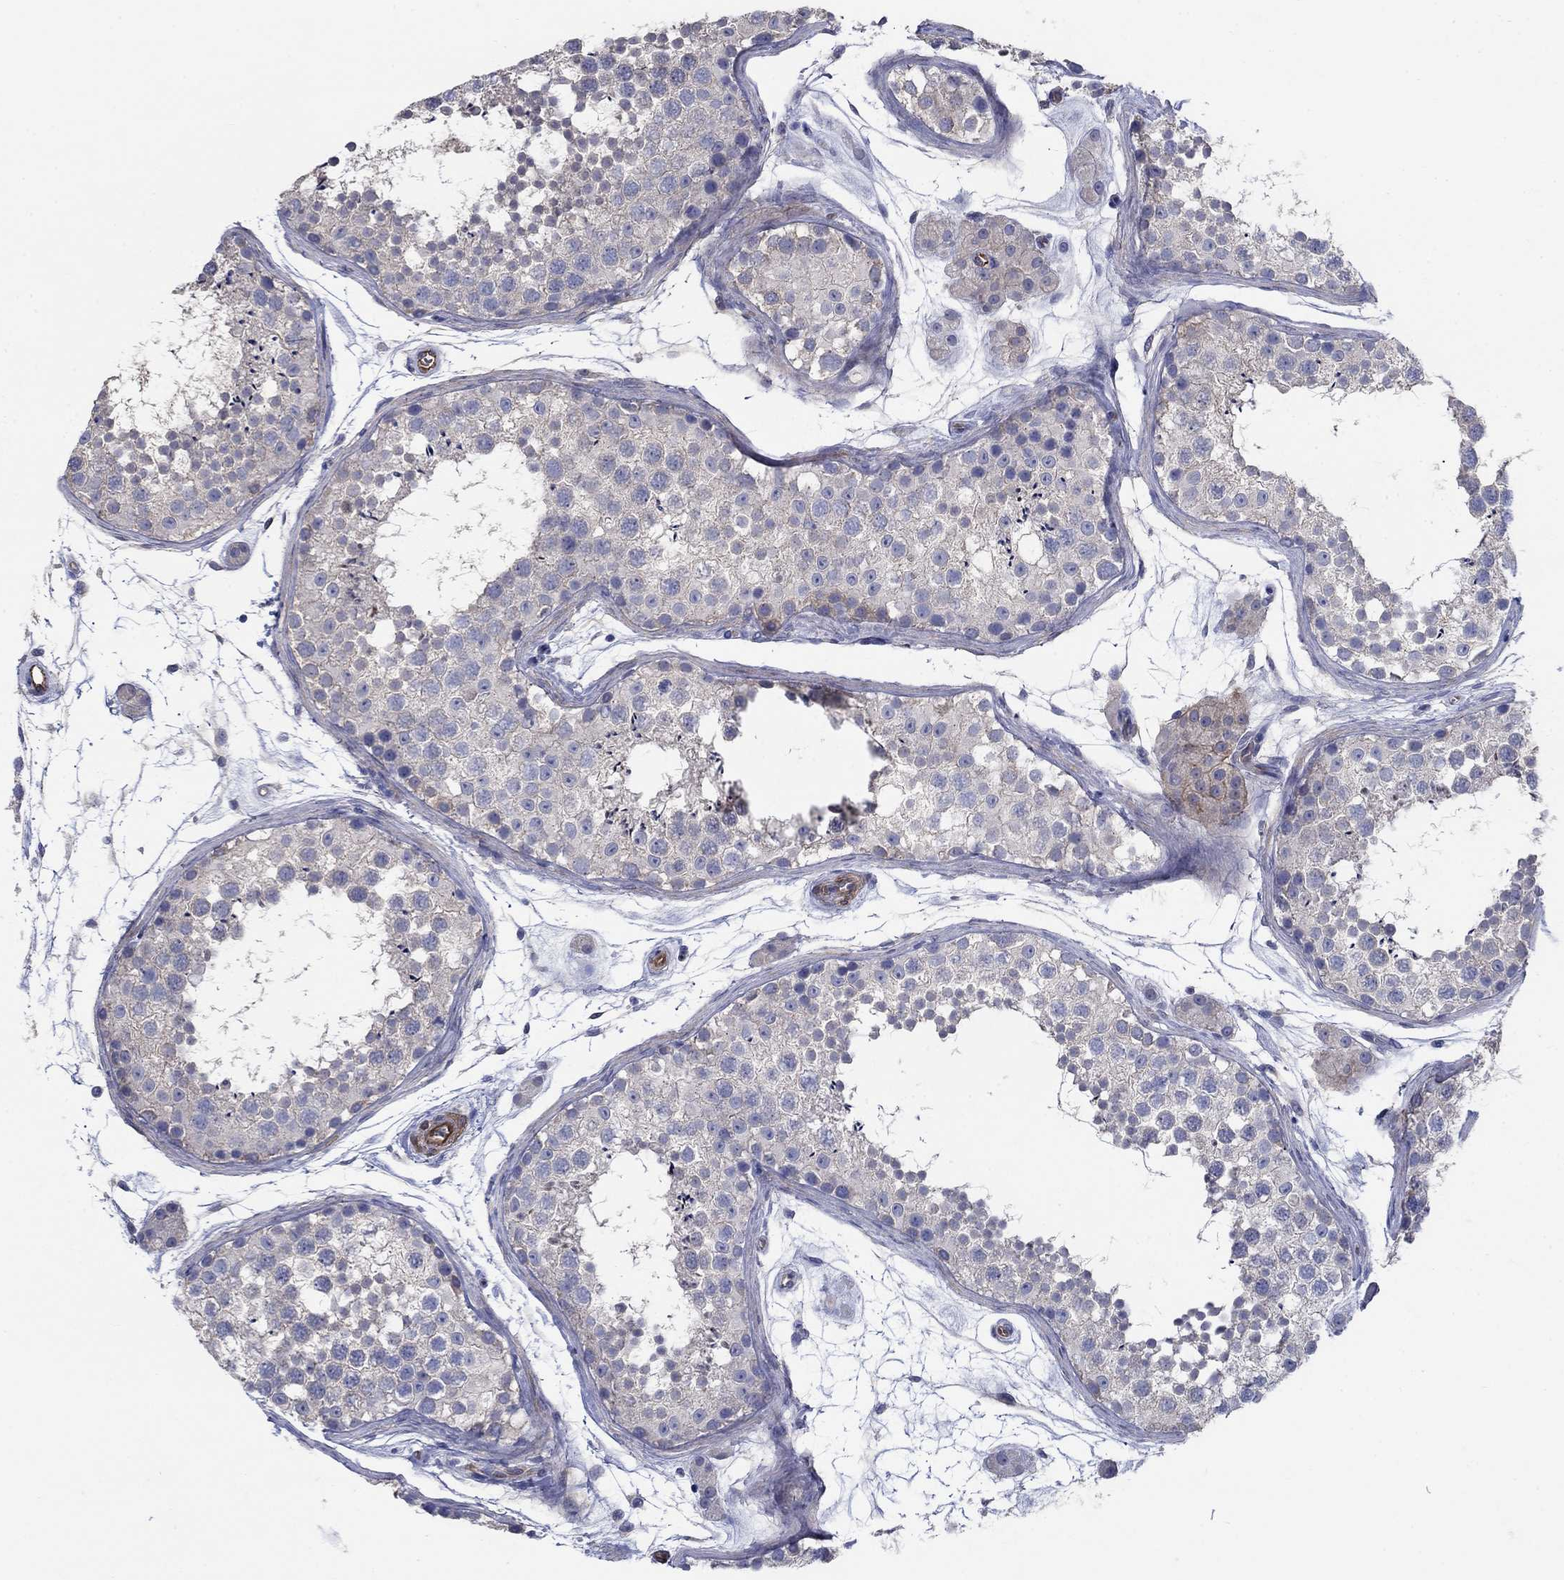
{"staining": {"intensity": "negative", "quantity": "none", "location": "none"}, "tissue": "testis", "cell_type": "Cells in seminiferous ducts", "image_type": "normal", "snomed": [{"axis": "morphology", "description": "Normal tissue, NOS"}, {"axis": "topography", "description": "Testis"}], "caption": "Protein analysis of unremarkable testis displays no significant expression in cells in seminiferous ducts.", "gene": "FLNC", "patient": {"sex": "male", "age": 41}}